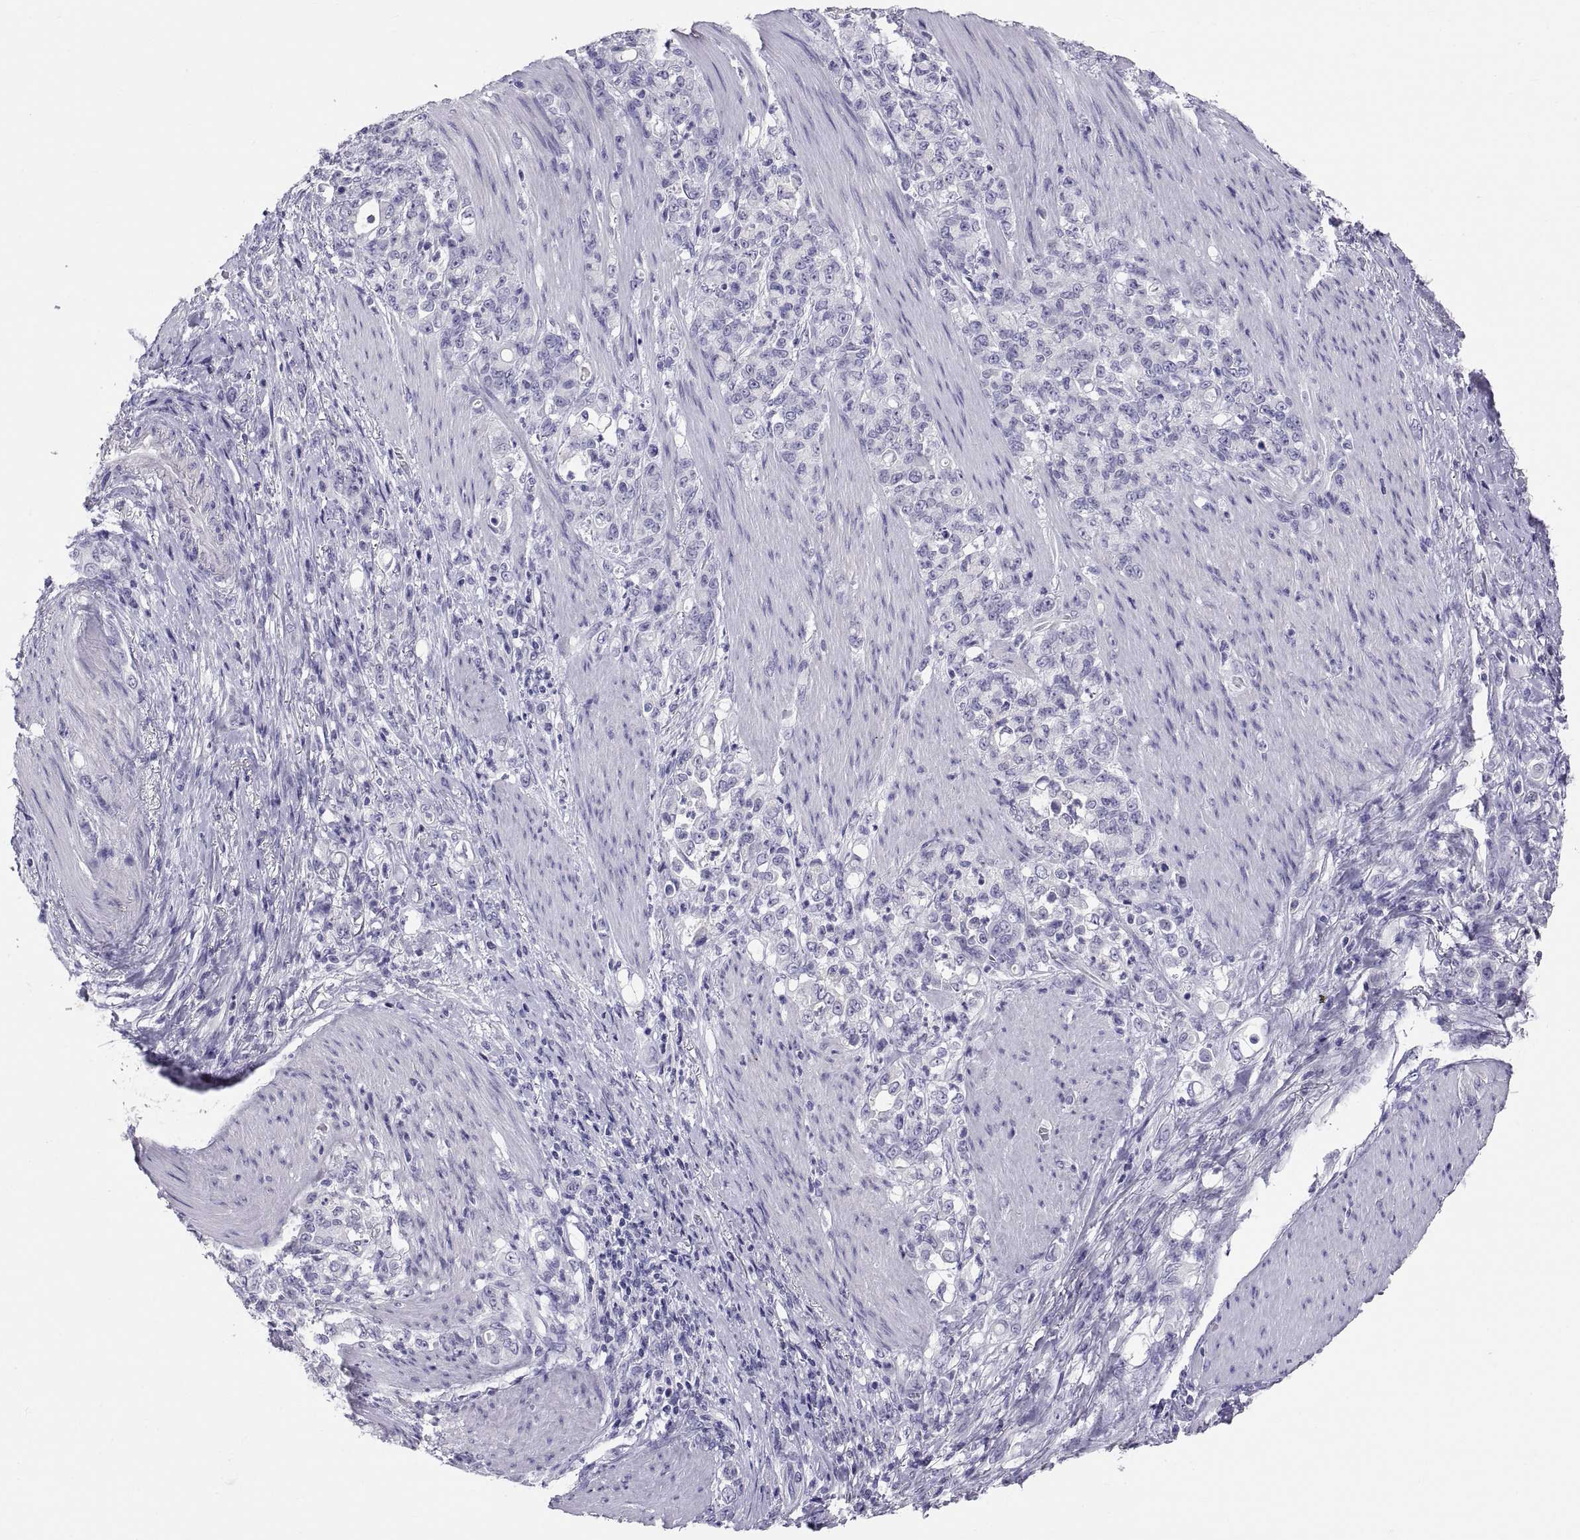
{"staining": {"intensity": "negative", "quantity": "none", "location": "none"}, "tissue": "stomach cancer", "cell_type": "Tumor cells", "image_type": "cancer", "snomed": [{"axis": "morphology", "description": "Adenocarcinoma, NOS"}, {"axis": "topography", "description": "Stomach"}], "caption": "The image shows no significant staining in tumor cells of adenocarcinoma (stomach).", "gene": "FAM170A", "patient": {"sex": "female", "age": 79}}